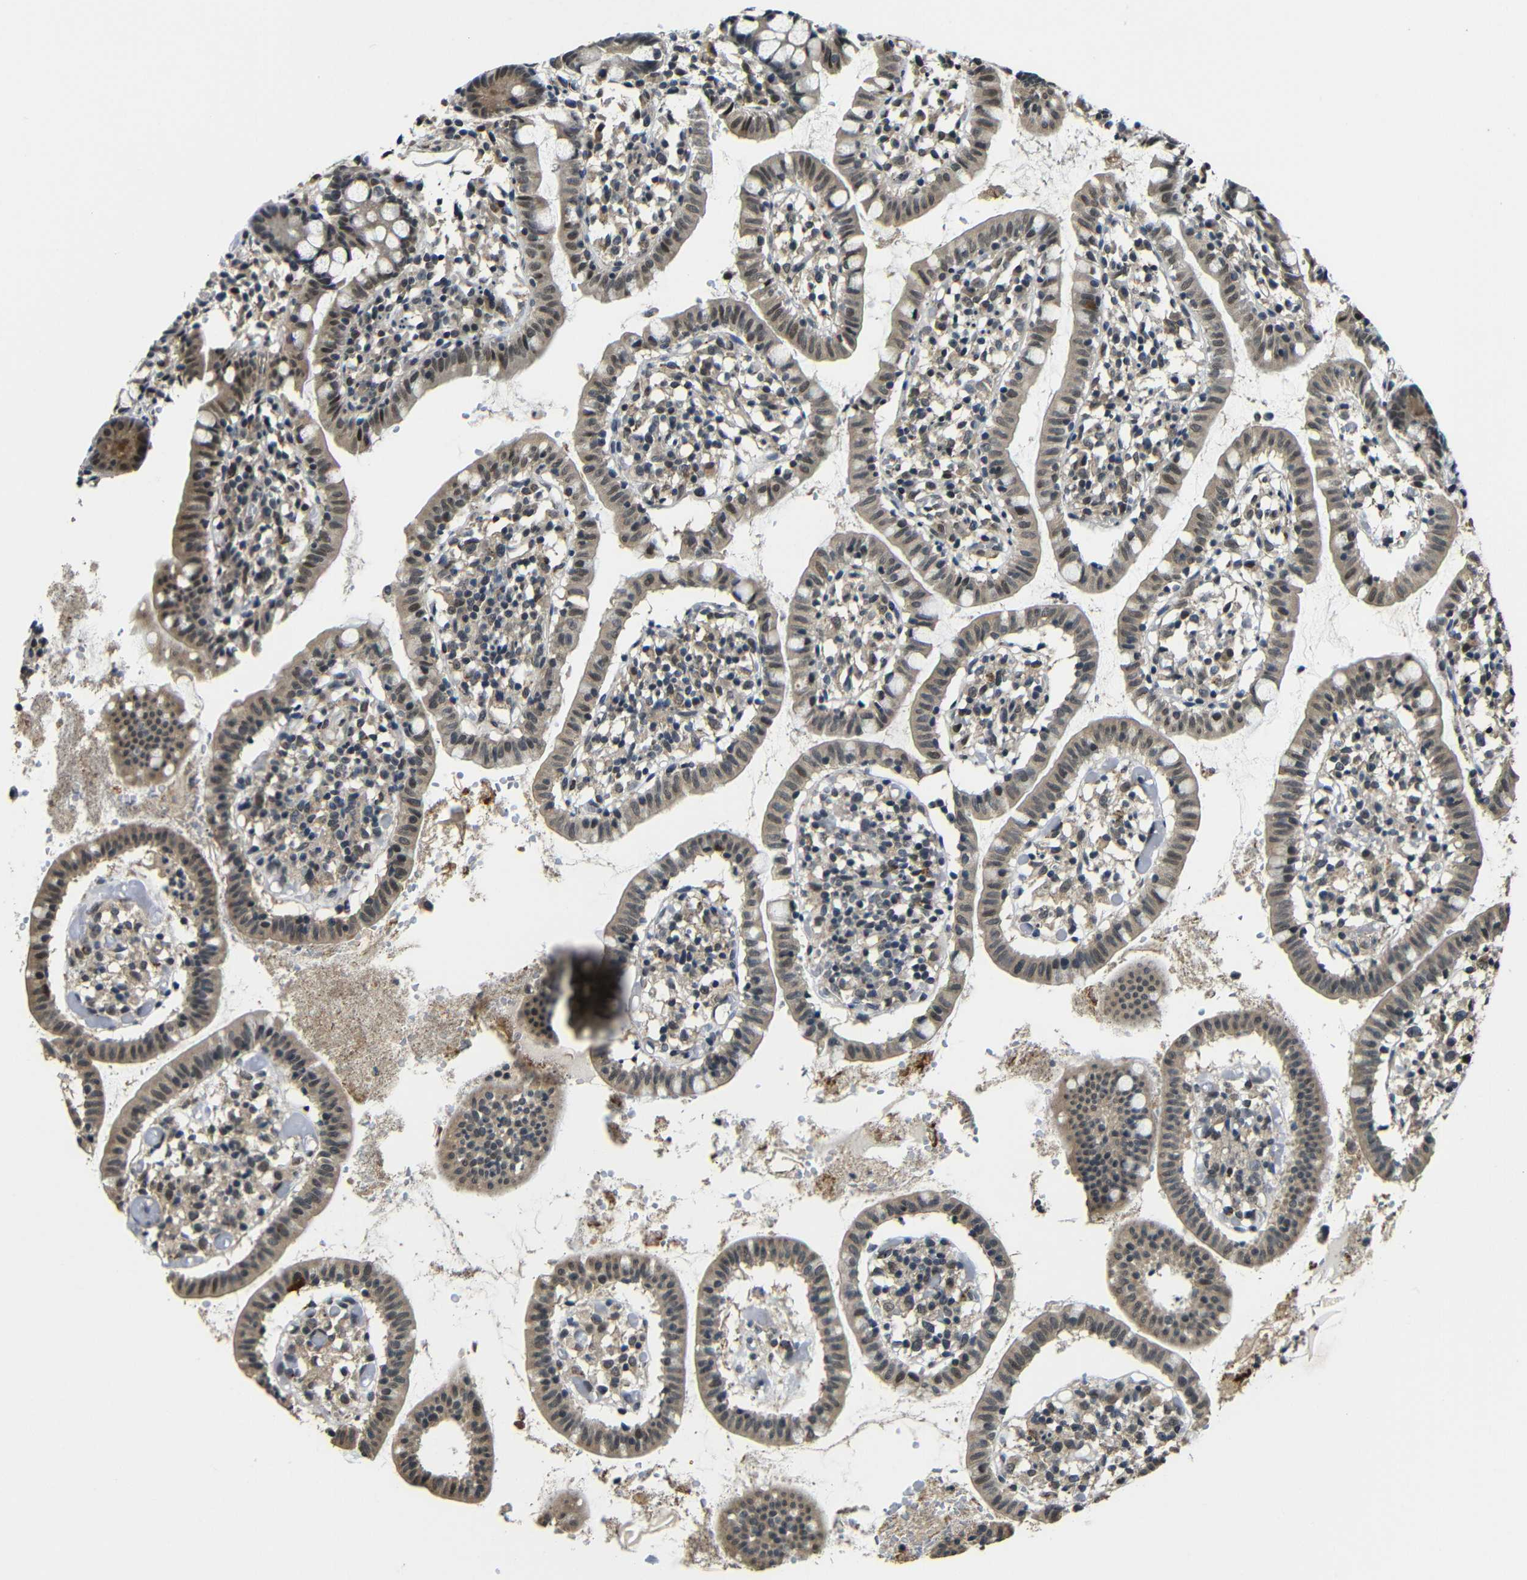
{"staining": {"intensity": "moderate", "quantity": "25%-75%", "location": "cytoplasmic/membranous"}, "tissue": "small intestine", "cell_type": "Glandular cells", "image_type": "normal", "snomed": [{"axis": "morphology", "description": "Normal tissue, NOS"}, {"axis": "morphology", "description": "Cystadenocarcinoma, serous, Metastatic site"}, {"axis": "topography", "description": "Small intestine"}], "caption": "Immunohistochemical staining of unremarkable small intestine demonstrates moderate cytoplasmic/membranous protein positivity in approximately 25%-75% of glandular cells. Immunohistochemistry (ihc) stains the protein of interest in brown and the nuclei are stained blue.", "gene": "FAM172A", "patient": {"sex": "female", "age": 61}}